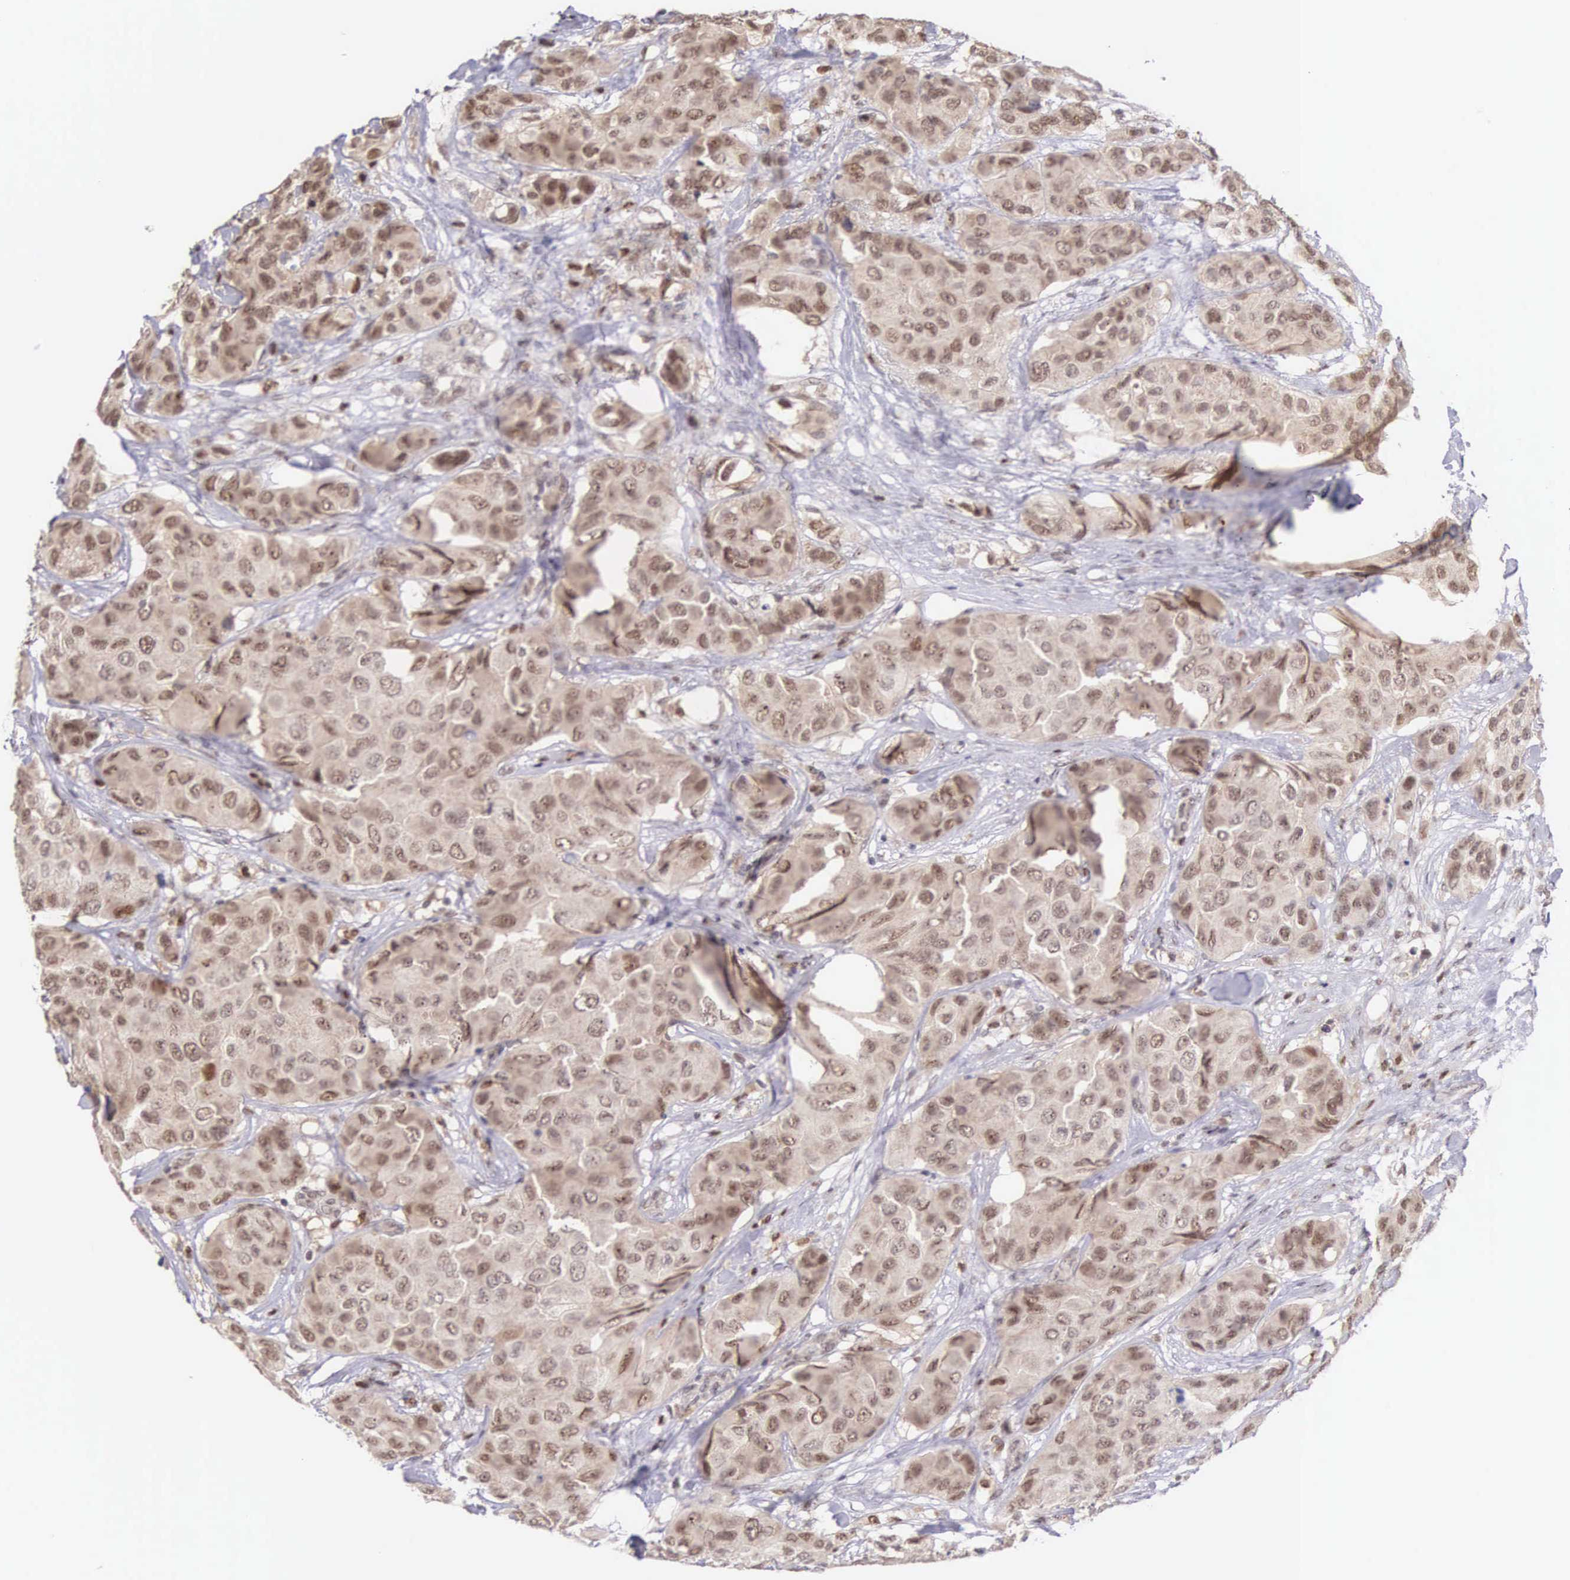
{"staining": {"intensity": "moderate", "quantity": "25%-75%", "location": "cytoplasmic/membranous,nuclear"}, "tissue": "breast cancer", "cell_type": "Tumor cells", "image_type": "cancer", "snomed": [{"axis": "morphology", "description": "Duct carcinoma"}, {"axis": "topography", "description": "Breast"}], "caption": "Immunohistochemical staining of human breast cancer demonstrates moderate cytoplasmic/membranous and nuclear protein positivity in approximately 25%-75% of tumor cells. The protein of interest is shown in brown color, while the nuclei are stained blue.", "gene": "GRK3", "patient": {"sex": "female", "age": 68}}